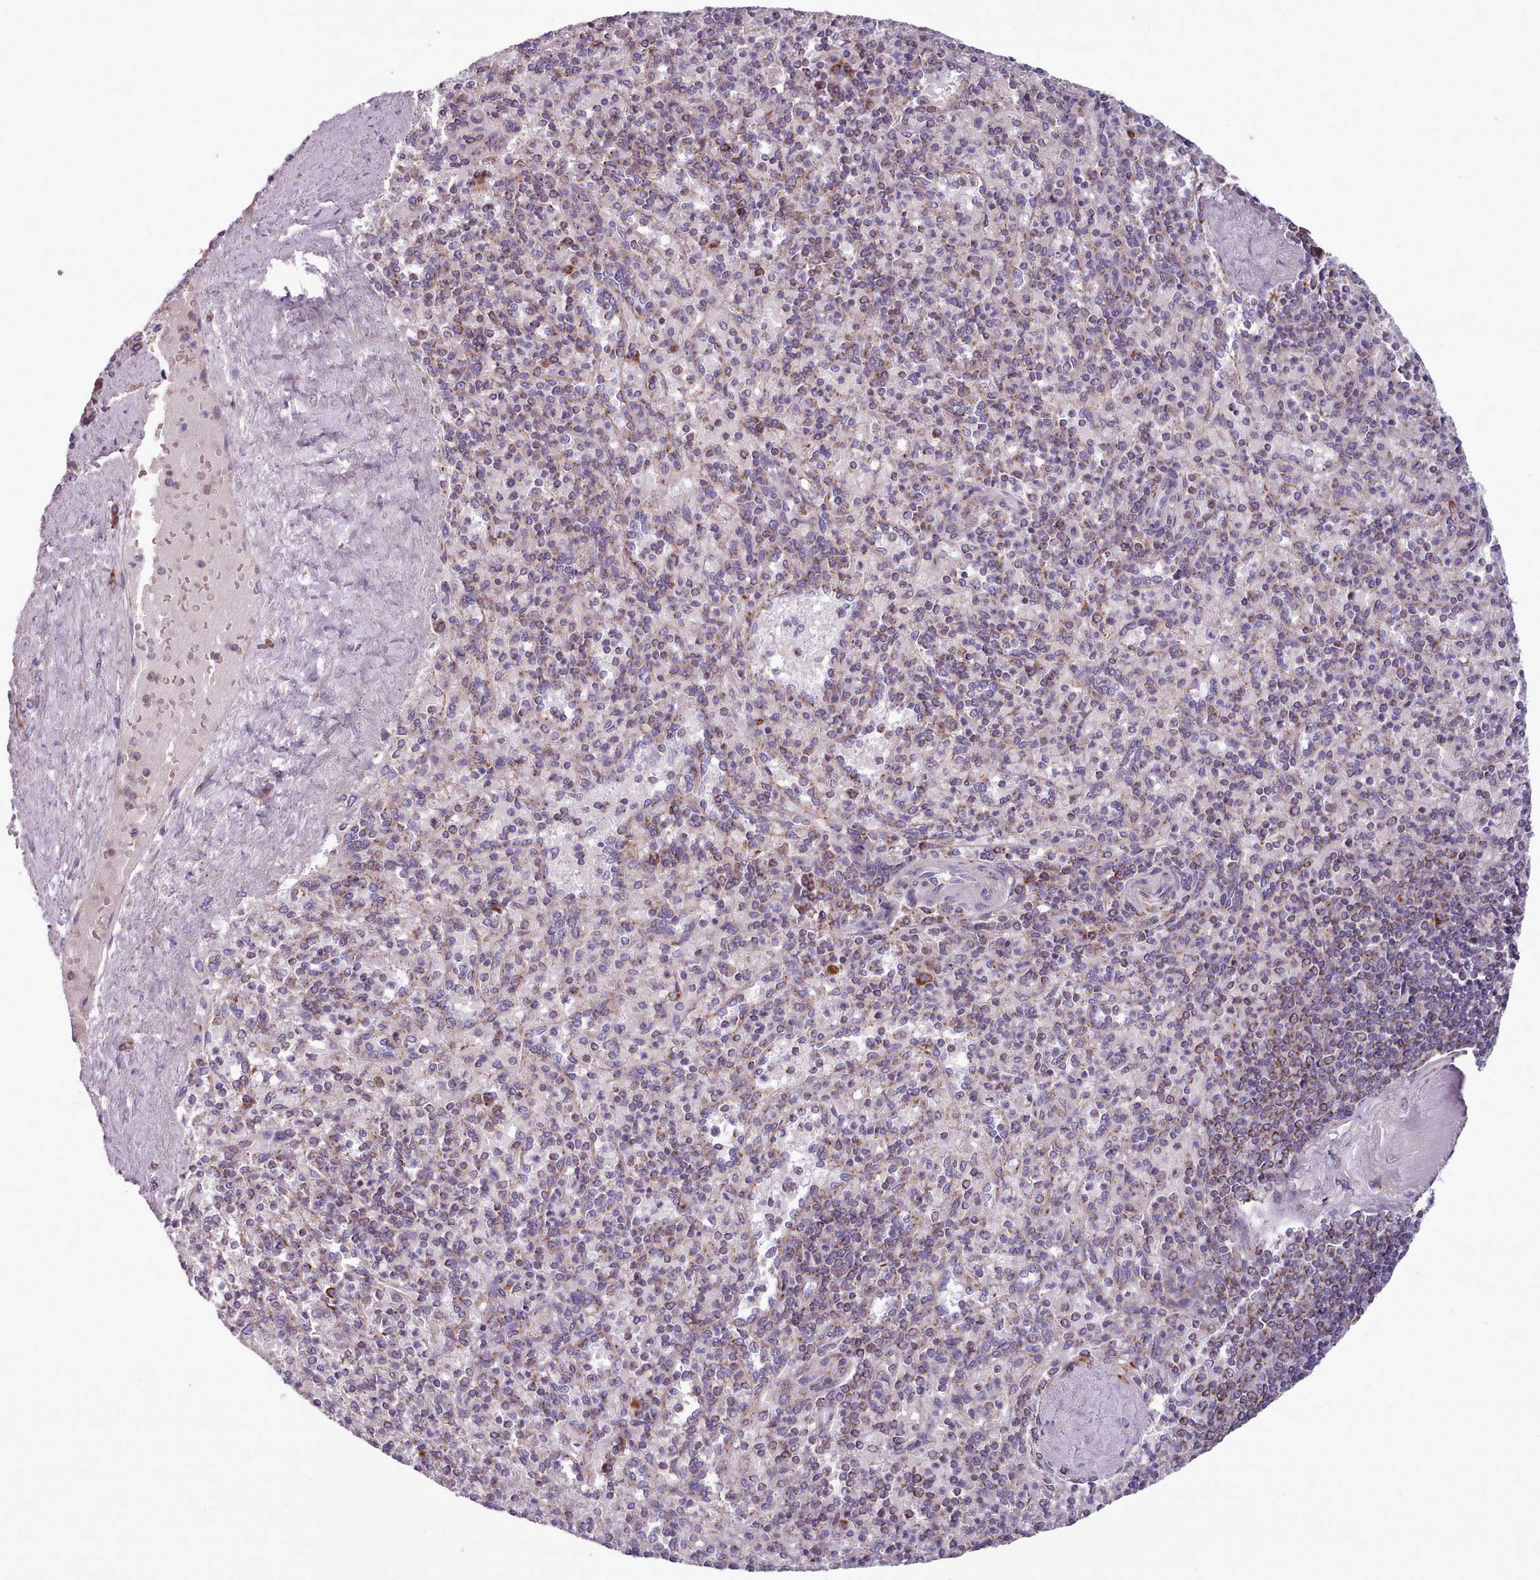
{"staining": {"intensity": "moderate", "quantity": "25%-75%", "location": "cytoplasmic/membranous"}, "tissue": "spleen", "cell_type": "Cells in red pulp", "image_type": "normal", "snomed": [{"axis": "morphology", "description": "Normal tissue, NOS"}, {"axis": "topography", "description": "Spleen"}], "caption": "This image reveals IHC staining of normal spleen, with medium moderate cytoplasmic/membranous staining in about 25%-75% of cells in red pulp.", "gene": "SRP54", "patient": {"sex": "male", "age": 82}}